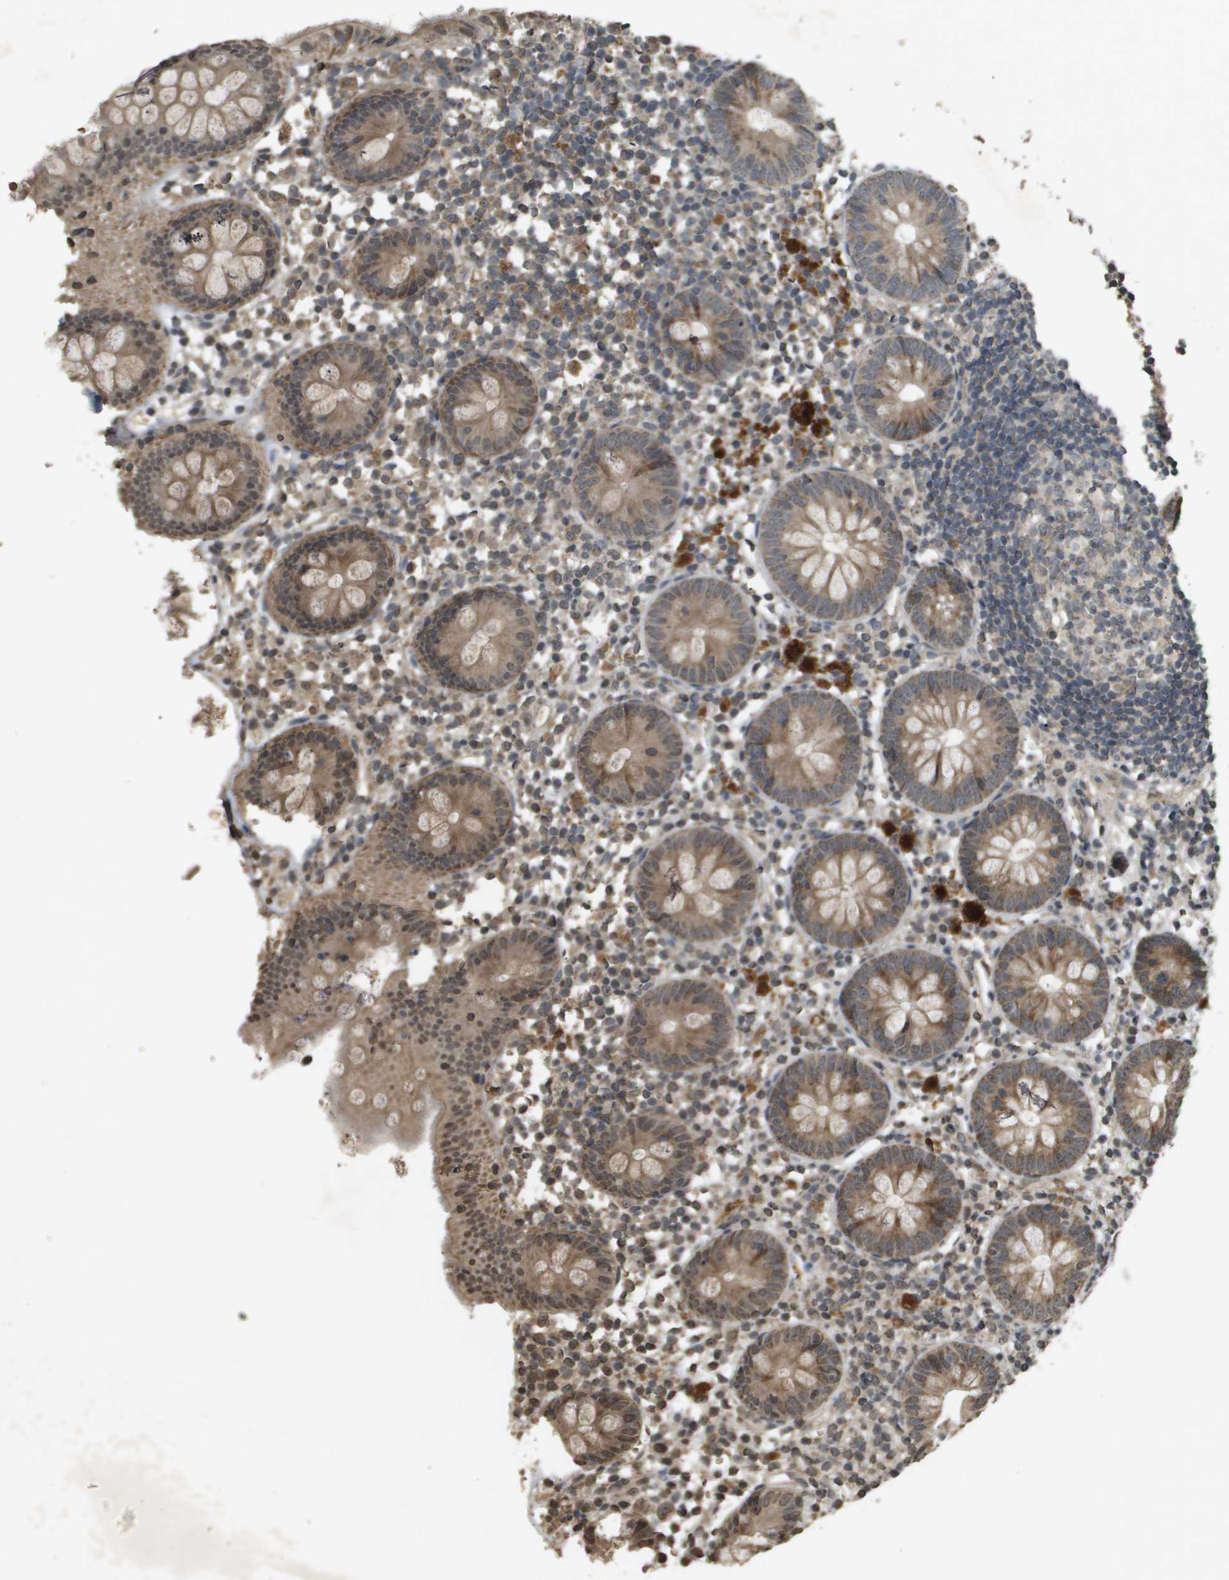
{"staining": {"intensity": "moderate", "quantity": ">75%", "location": "cytoplasmic/membranous"}, "tissue": "appendix", "cell_type": "Glandular cells", "image_type": "normal", "snomed": [{"axis": "morphology", "description": "Normal tissue, NOS"}, {"axis": "topography", "description": "Appendix"}], "caption": "The immunohistochemical stain shows moderate cytoplasmic/membranous staining in glandular cells of unremarkable appendix. The protein is stained brown, and the nuclei are stained in blue (DAB (3,3'-diaminobenzidine) IHC with brightfield microscopy, high magnification).", "gene": "RAB21", "patient": {"sex": "female", "age": 20}}